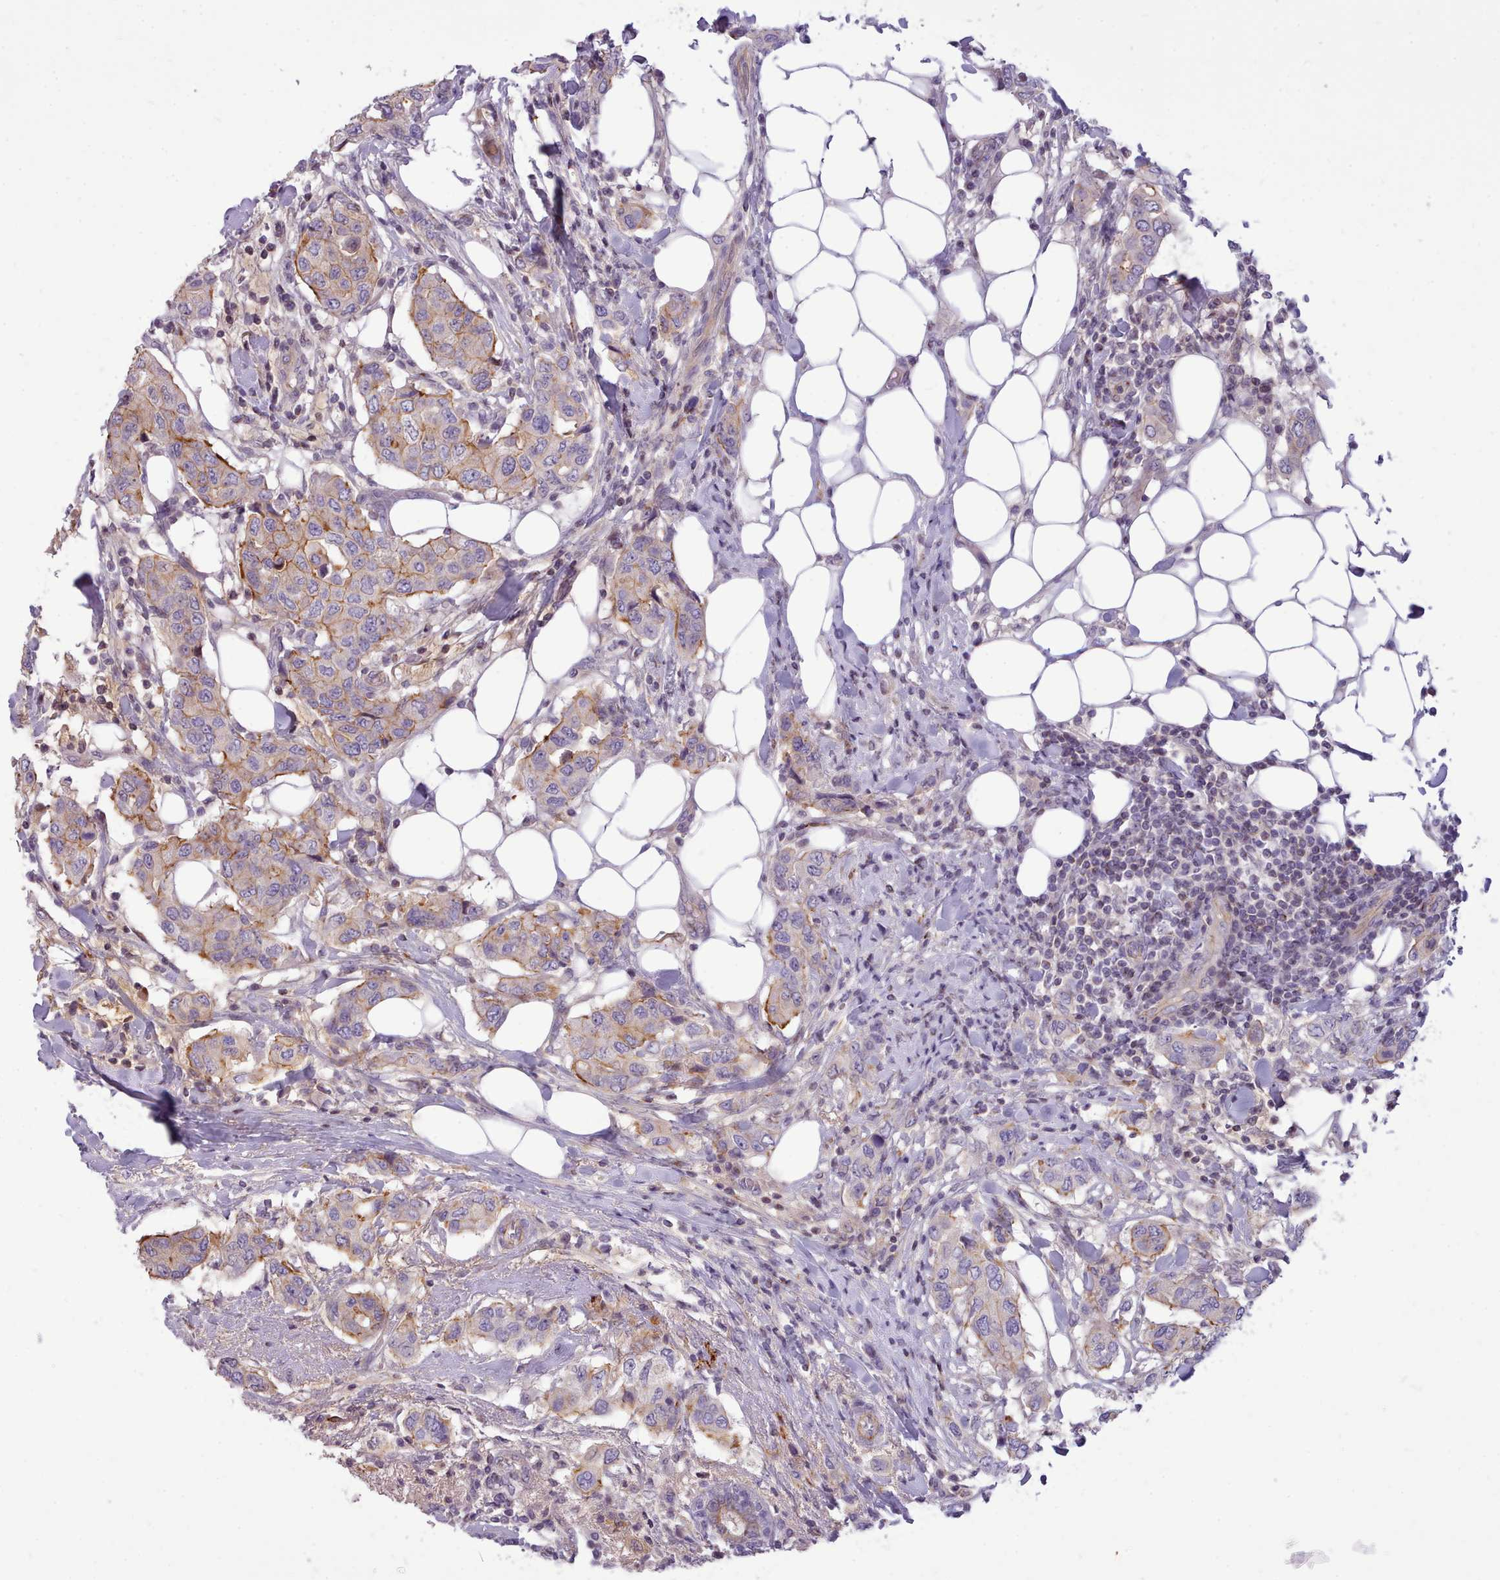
{"staining": {"intensity": "moderate", "quantity": "<25%", "location": "cytoplasmic/membranous"}, "tissue": "breast cancer", "cell_type": "Tumor cells", "image_type": "cancer", "snomed": [{"axis": "morphology", "description": "Lobular carcinoma"}, {"axis": "topography", "description": "Breast"}], "caption": "Immunohistochemical staining of human lobular carcinoma (breast) demonstrates low levels of moderate cytoplasmic/membranous protein staining in approximately <25% of tumor cells.", "gene": "CYP2A13", "patient": {"sex": "female", "age": 51}}